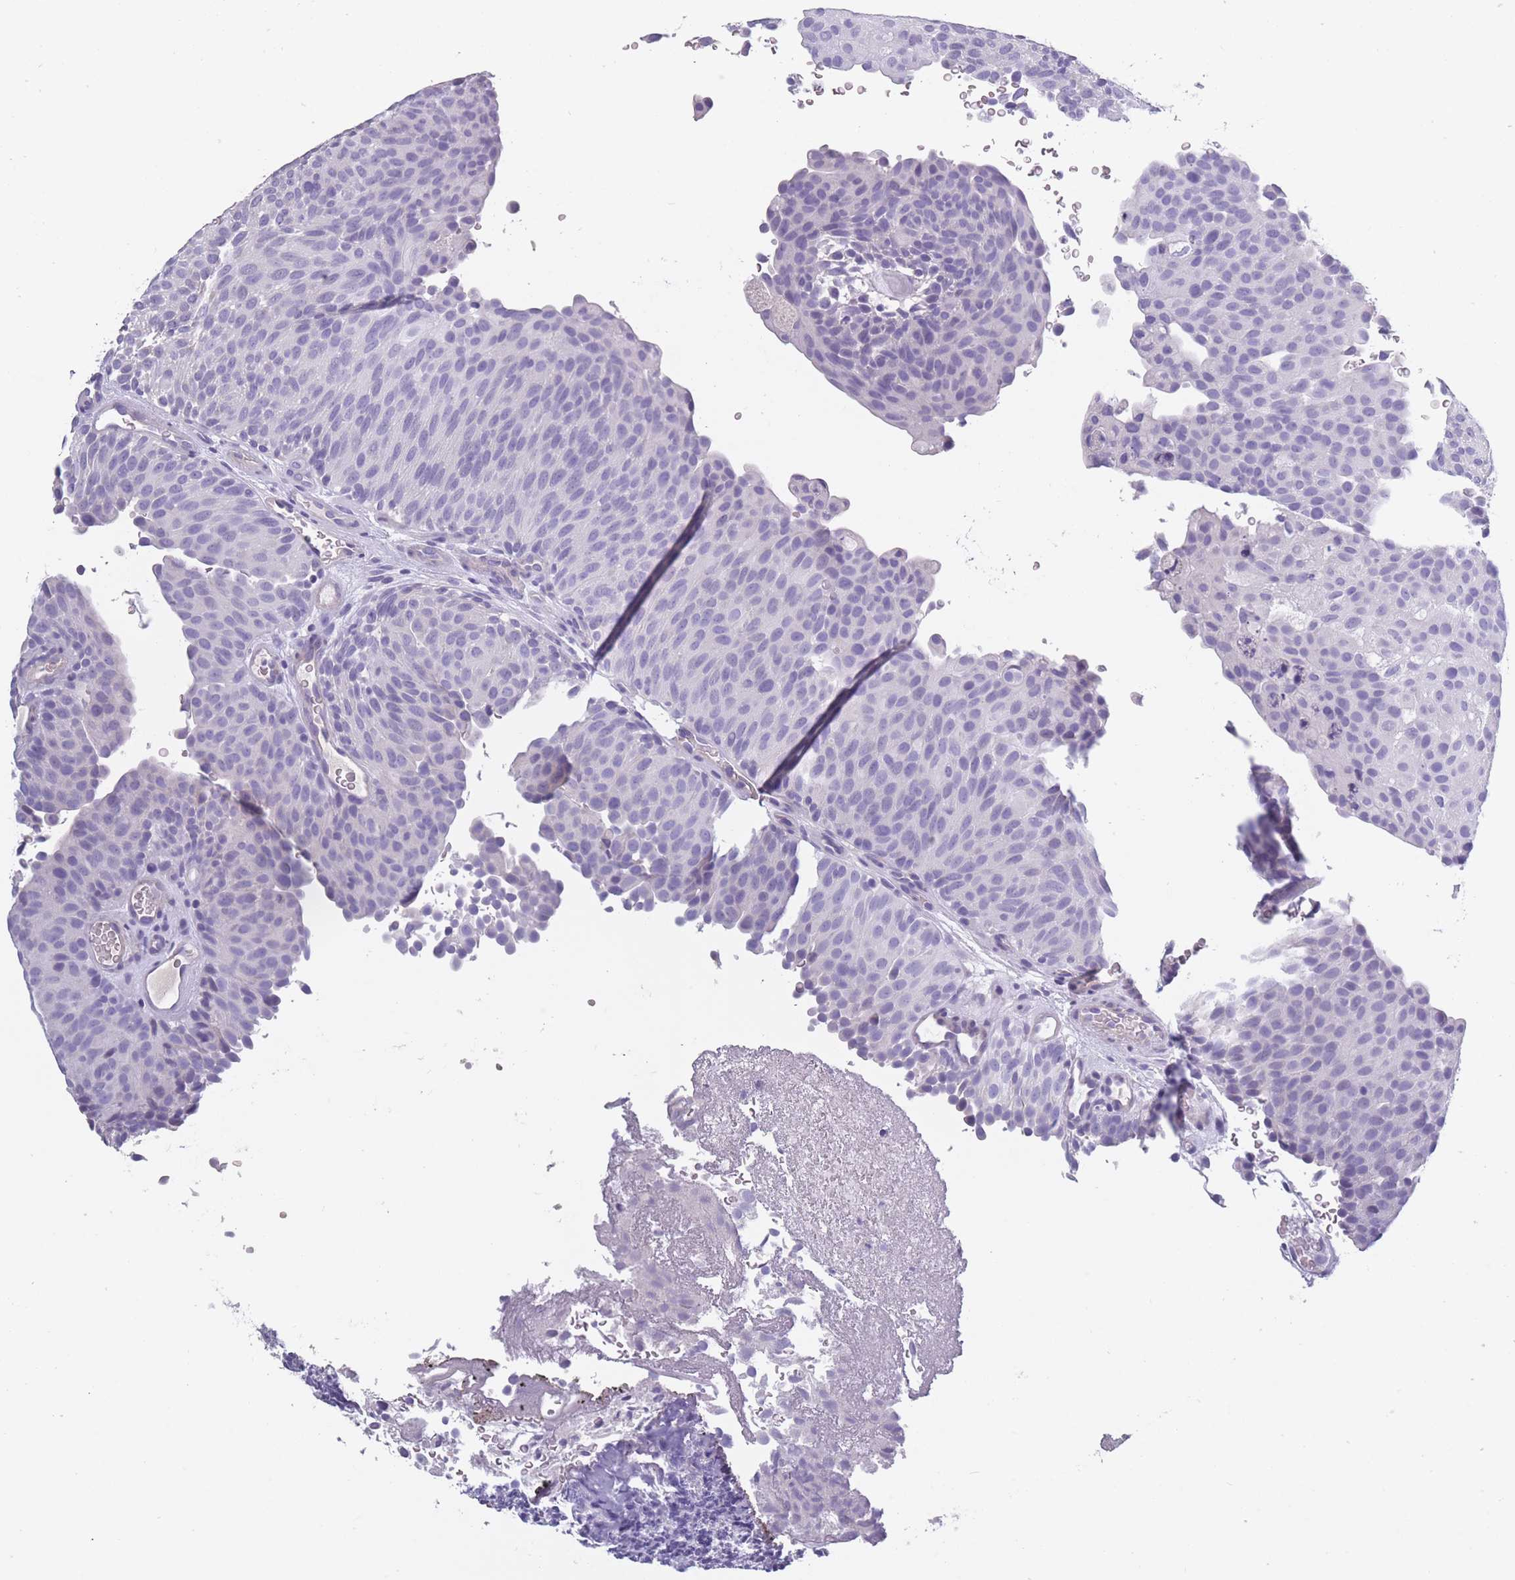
{"staining": {"intensity": "negative", "quantity": "none", "location": "none"}, "tissue": "urothelial cancer", "cell_type": "Tumor cells", "image_type": "cancer", "snomed": [{"axis": "morphology", "description": "Urothelial carcinoma, Low grade"}, {"axis": "topography", "description": "Urinary bladder"}], "caption": "This is an IHC photomicrograph of human low-grade urothelial carcinoma. There is no expression in tumor cells.", "gene": "OR4C5", "patient": {"sex": "male", "age": 78}}